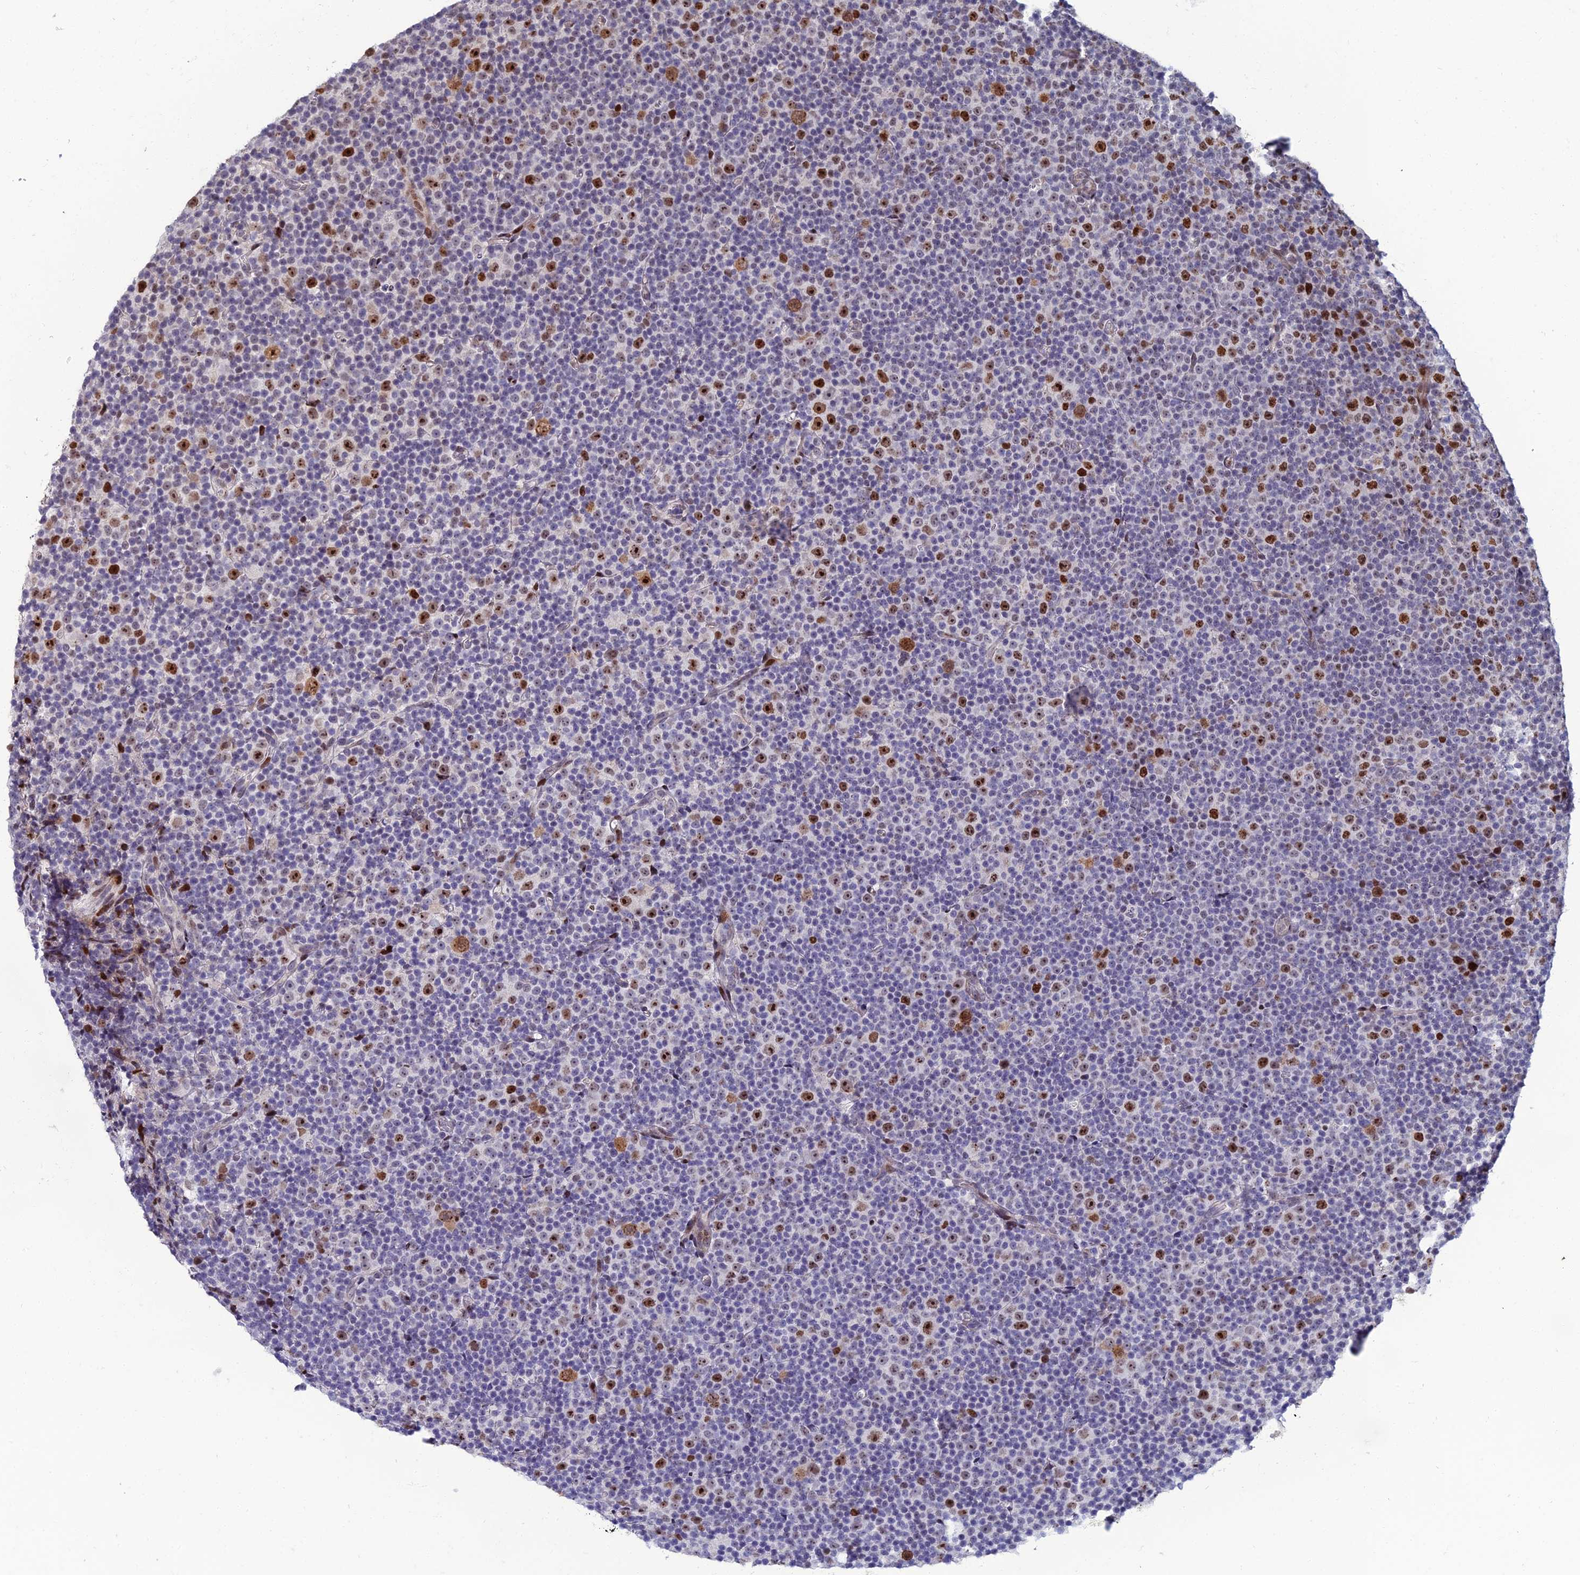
{"staining": {"intensity": "strong", "quantity": "<25%", "location": "nuclear"}, "tissue": "lymphoma", "cell_type": "Tumor cells", "image_type": "cancer", "snomed": [{"axis": "morphology", "description": "Malignant lymphoma, non-Hodgkin's type, Low grade"}, {"axis": "topography", "description": "Lymph node"}], "caption": "Immunohistochemistry (IHC) micrograph of human lymphoma stained for a protein (brown), which reveals medium levels of strong nuclear positivity in about <25% of tumor cells.", "gene": "TAF9B", "patient": {"sex": "female", "age": 67}}